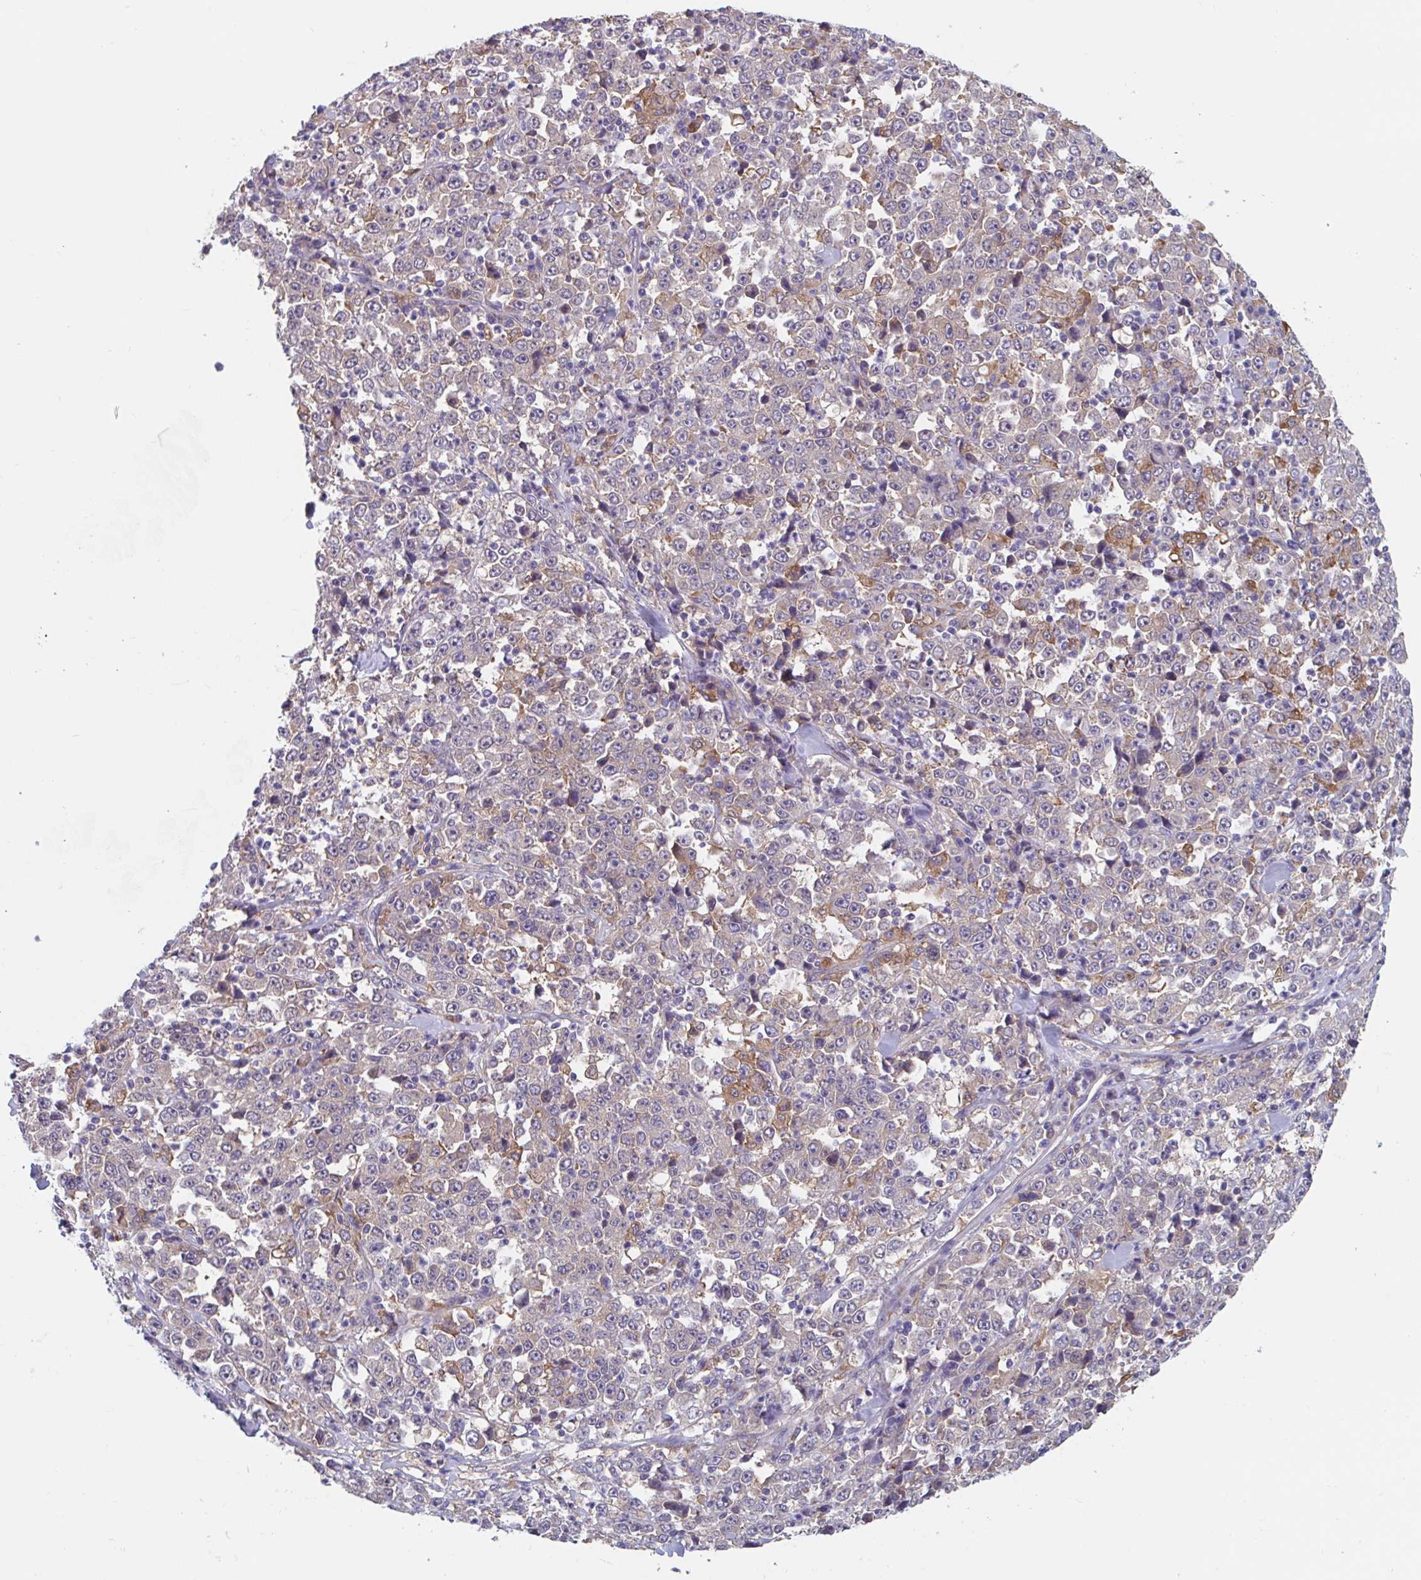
{"staining": {"intensity": "negative", "quantity": "none", "location": "none"}, "tissue": "stomach cancer", "cell_type": "Tumor cells", "image_type": "cancer", "snomed": [{"axis": "morphology", "description": "Normal tissue, NOS"}, {"axis": "morphology", "description": "Adenocarcinoma, NOS"}, {"axis": "topography", "description": "Stomach, upper"}, {"axis": "topography", "description": "Stomach"}], "caption": "Tumor cells show no significant protein staining in stomach cancer.", "gene": "SNX8", "patient": {"sex": "male", "age": 59}}